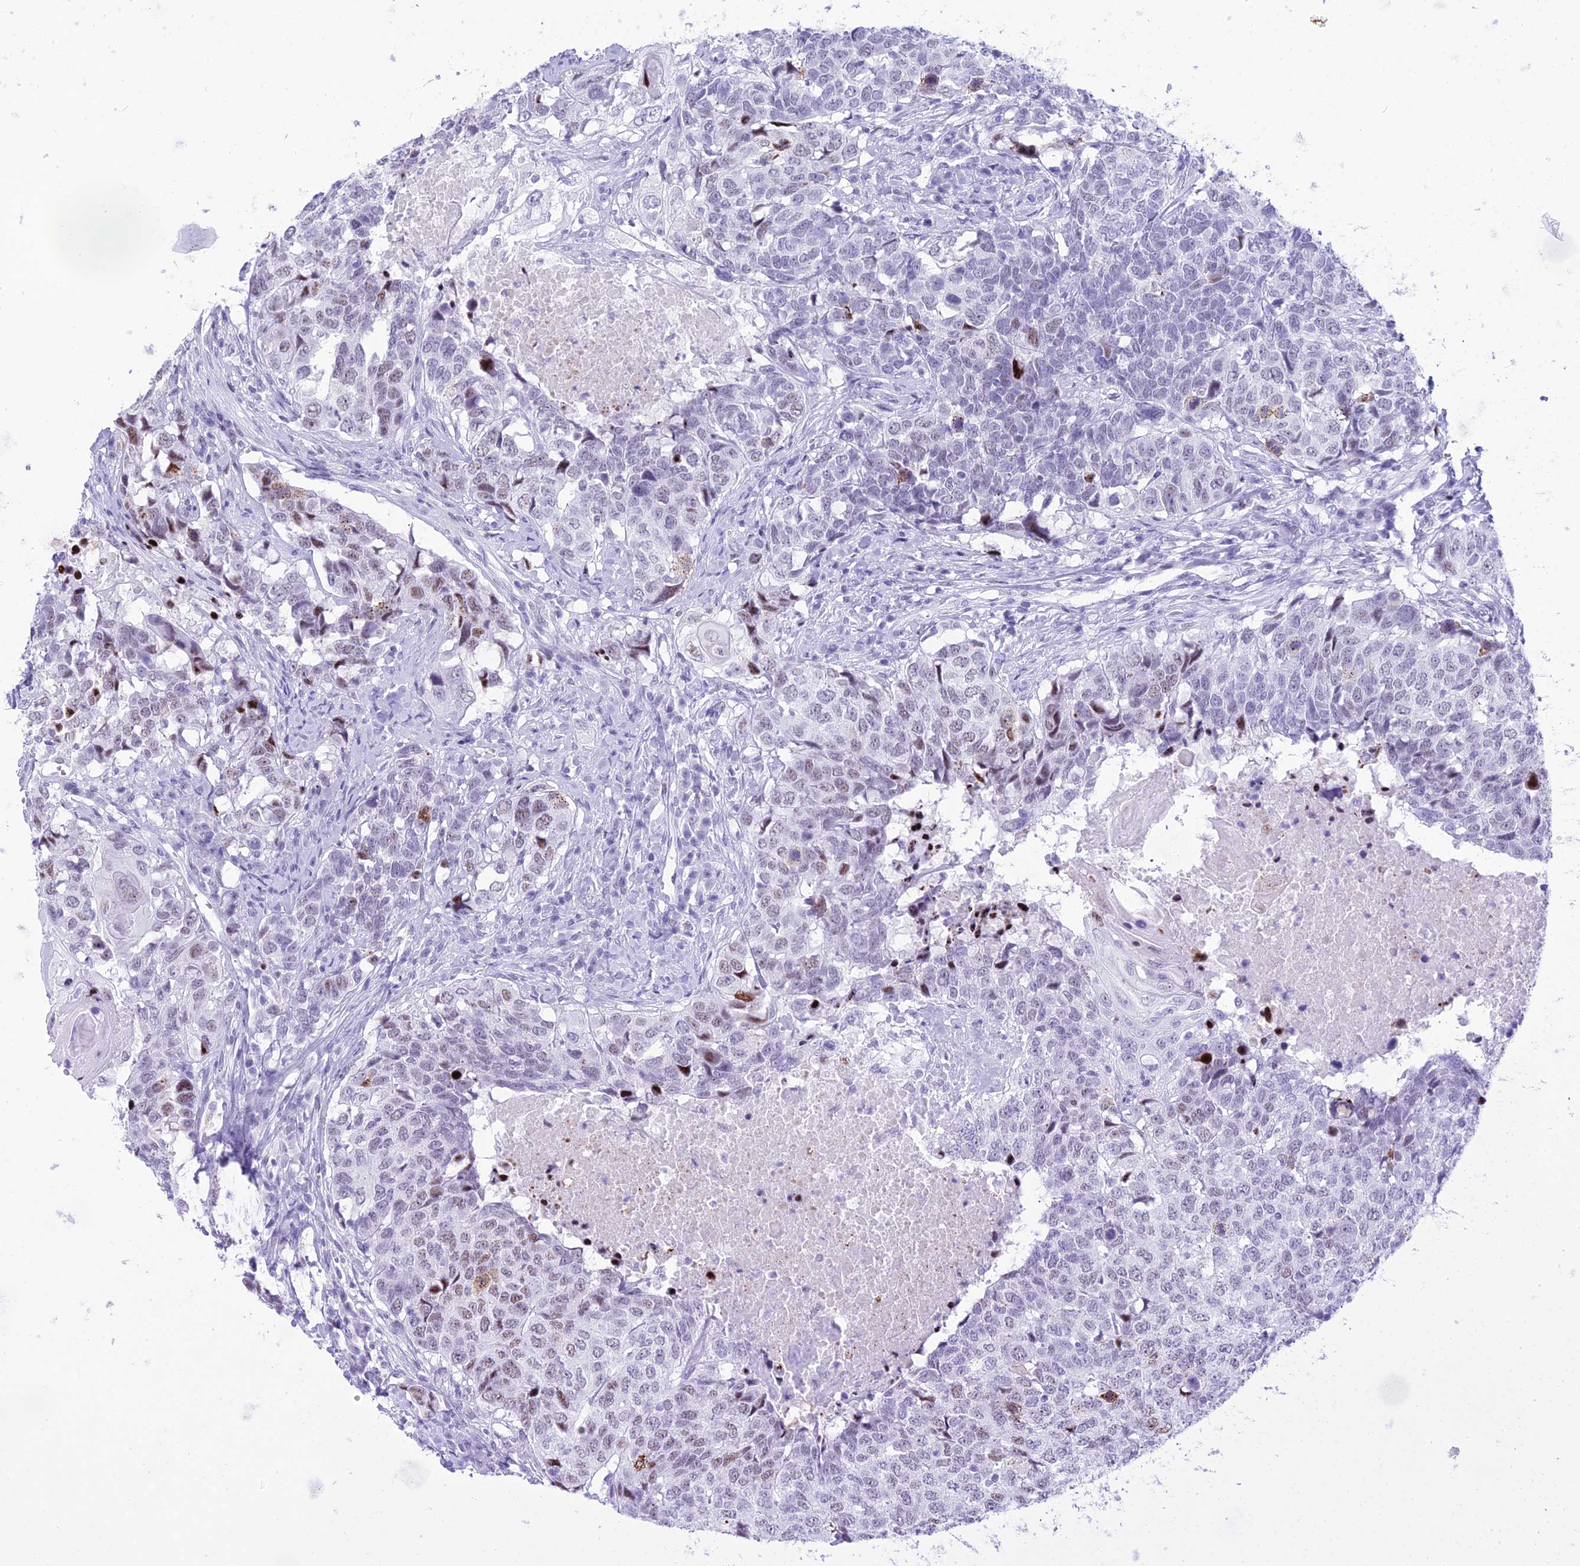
{"staining": {"intensity": "weak", "quantity": "<25%", "location": "nuclear"}, "tissue": "head and neck cancer", "cell_type": "Tumor cells", "image_type": "cancer", "snomed": [{"axis": "morphology", "description": "Squamous cell carcinoma, NOS"}, {"axis": "topography", "description": "Head-Neck"}], "caption": "Immunohistochemistry (IHC) micrograph of neoplastic tissue: head and neck cancer stained with DAB demonstrates no significant protein positivity in tumor cells.", "gene": "RNPS1", "patient": {"sex": "male", "age": 66}}